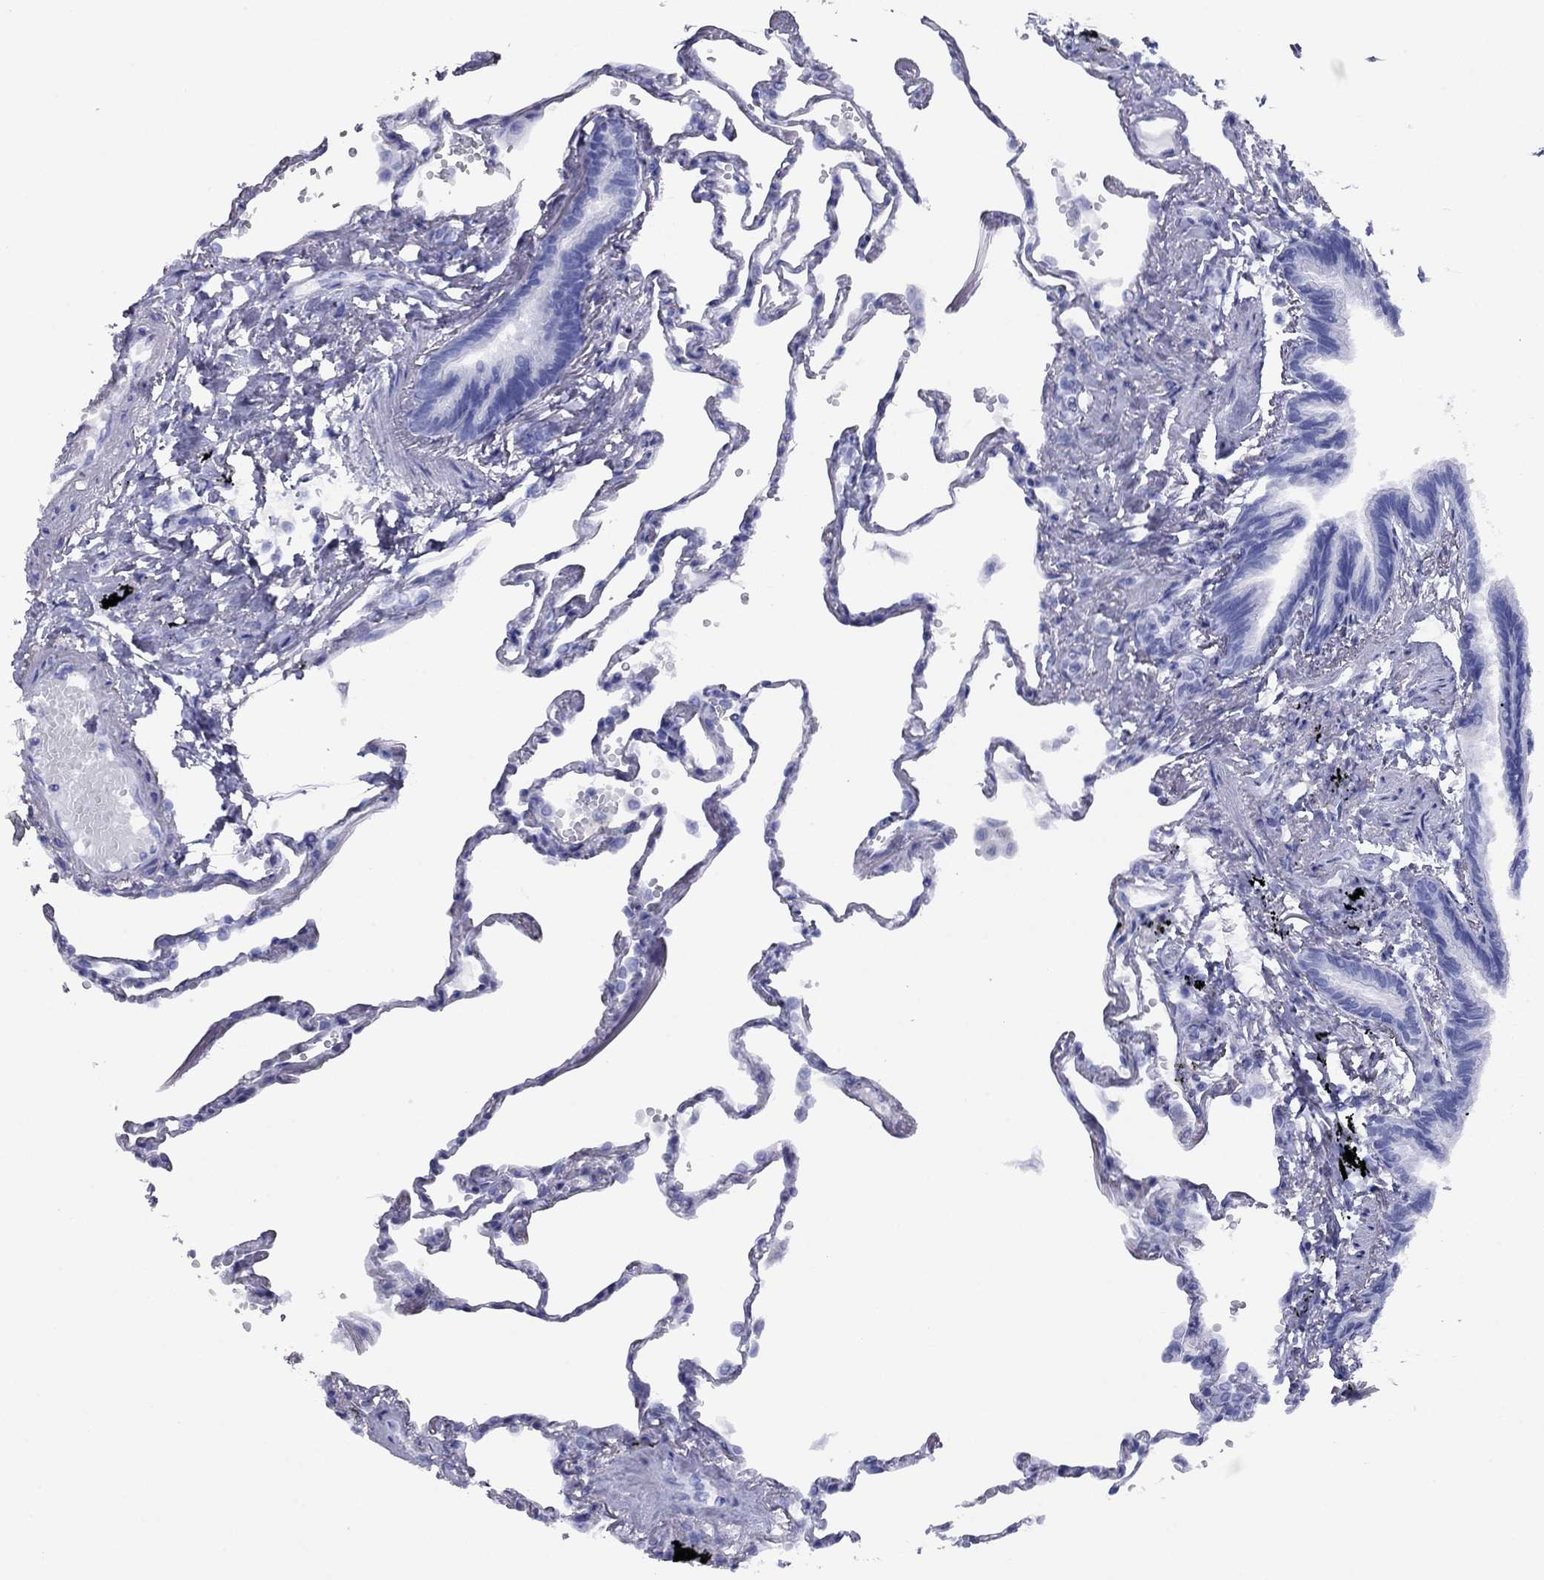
{"staining": {"intensity": "negative", "quantity": "none", "location": "none"}, "tissue": "lung", "cell_type": "Alveolar cells", "image_type": "normal", "snomed": [{"axis": "morphology", "description": "Normal tissue, NOS"}, {"axis": "topography", "description": "Lung"}], "caption": "Alveolar cells show no significant expression in benign lung. The staining is performed using DAB brown chromogen with nuclei counter-stained in using hematoxylin.", "gene": "HAO1", "patient": {"sex": "male", "age": 78}}